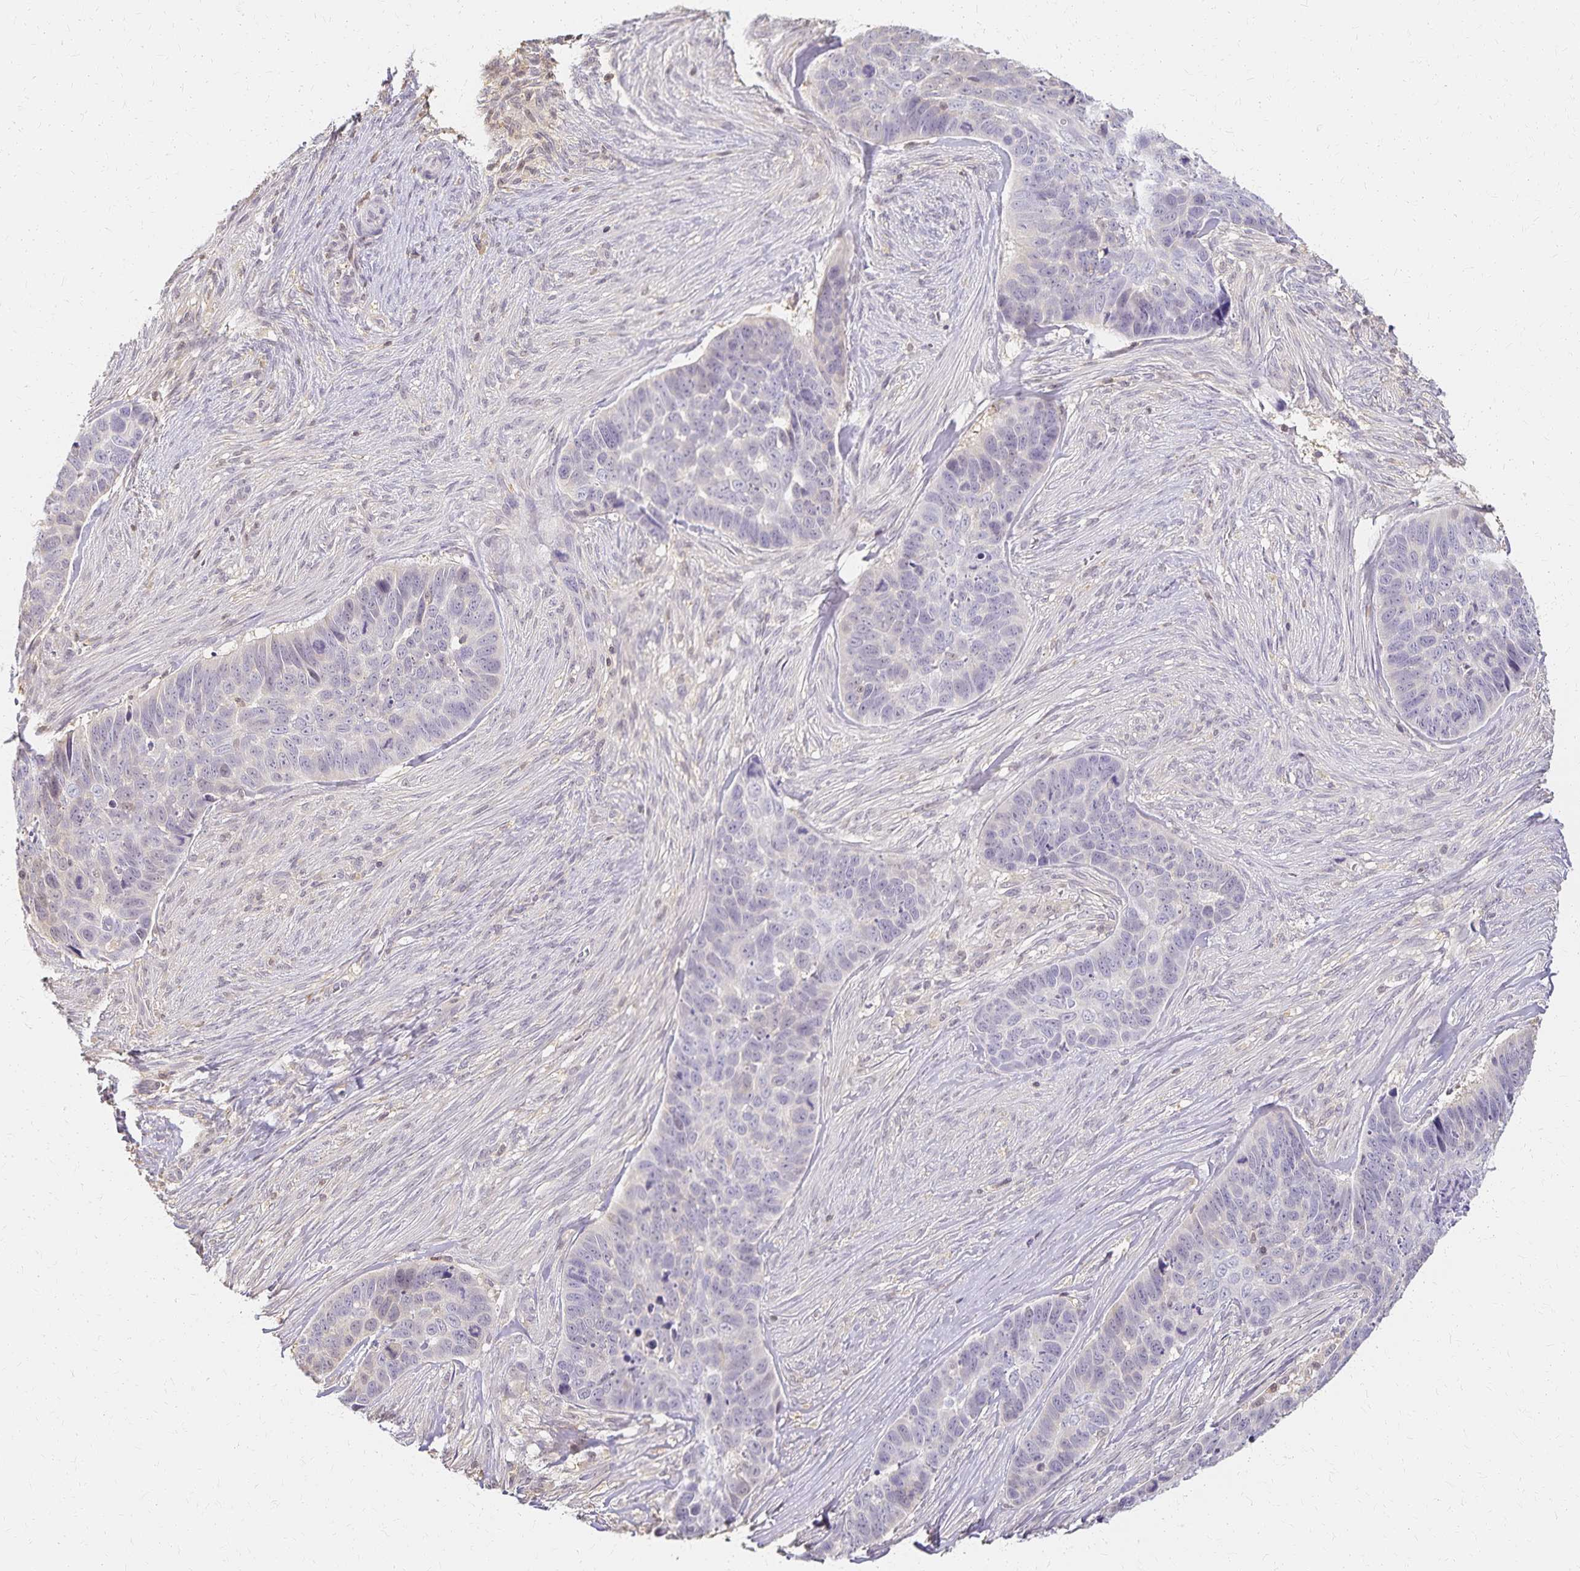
{"staining": {"intensity": "negative", "quantity": "none", "location": "none"}, "tissue": "skin cancer", "cell_type": "Tumor cells", "image_type": "cancer", "snomed": [{"axis": "morphology", "description": "Basal cell carcinoma"}, {"axis": "topography", "description": "Skin"}], "caption": "Tumor cells are negative for protein expression in human skin basal cell carcinoma.", "gene": "AZGP1", "patient": {"sex": "female", "age": 82}}